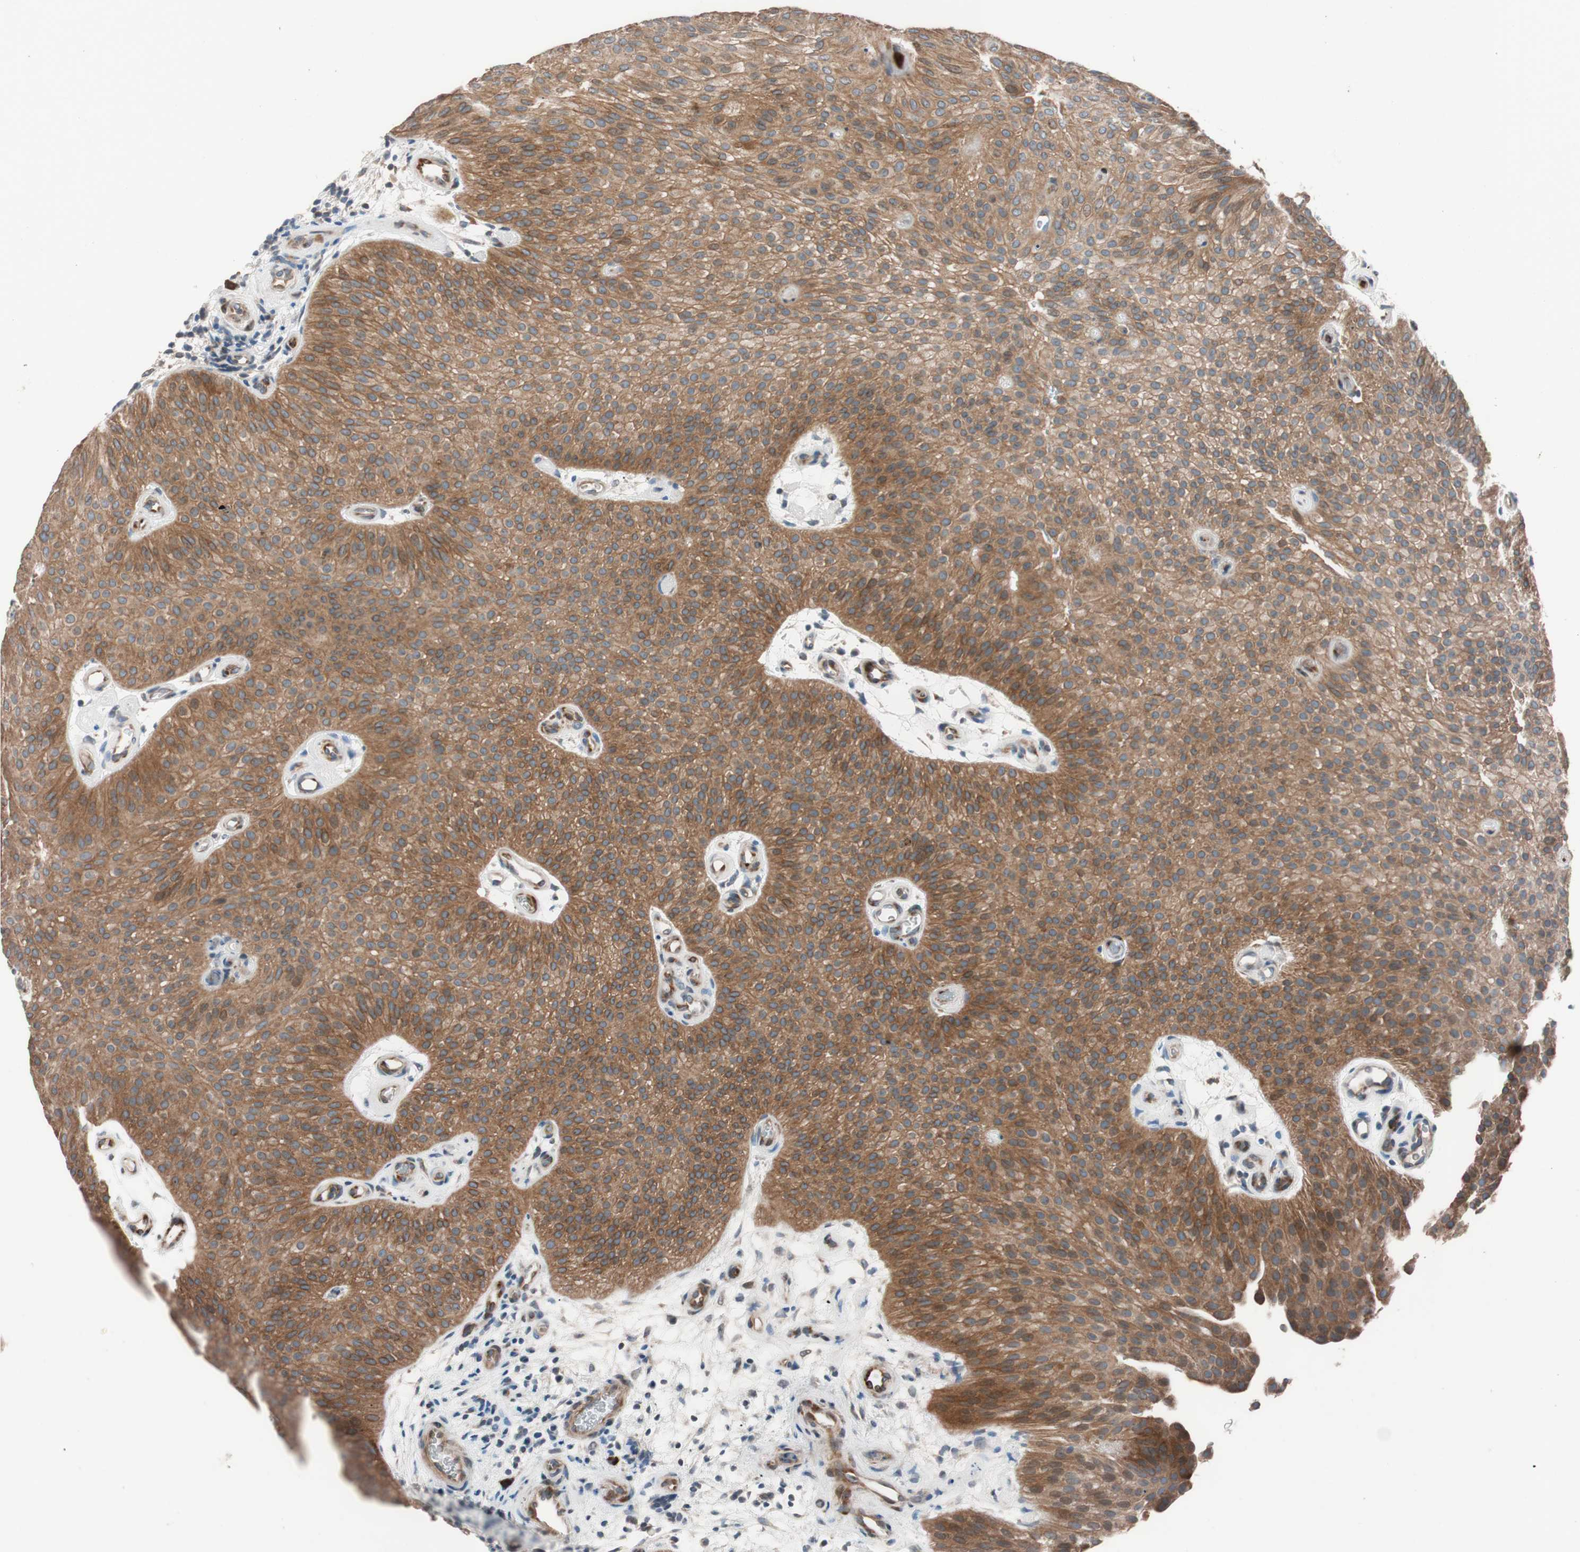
{"staining": {"intensity": "strong", "quantity": ">75%", "location": "cytoplasmic/membranous"}, "tissue": "urothelial cancer", "cell_type": "Tumor cells", "image_type": "cancer", "snomed": [{"axis": "morphology", "description": "Urothelial carcinoma, Low grade"}, {"axis": "topography", "description": "Urinary bladder"}], "caption": "Strong cytoplasmic/membranous positivity is identified in approximately >75% of tumor cells in low-grade urothelial carcinoma. (DAB (3,3'-diaminobenzidine) = brown stain, brightfield microscopy at high magnification).", "gene": "FAAH", "patient": {"sex": "female", "age": 60}}